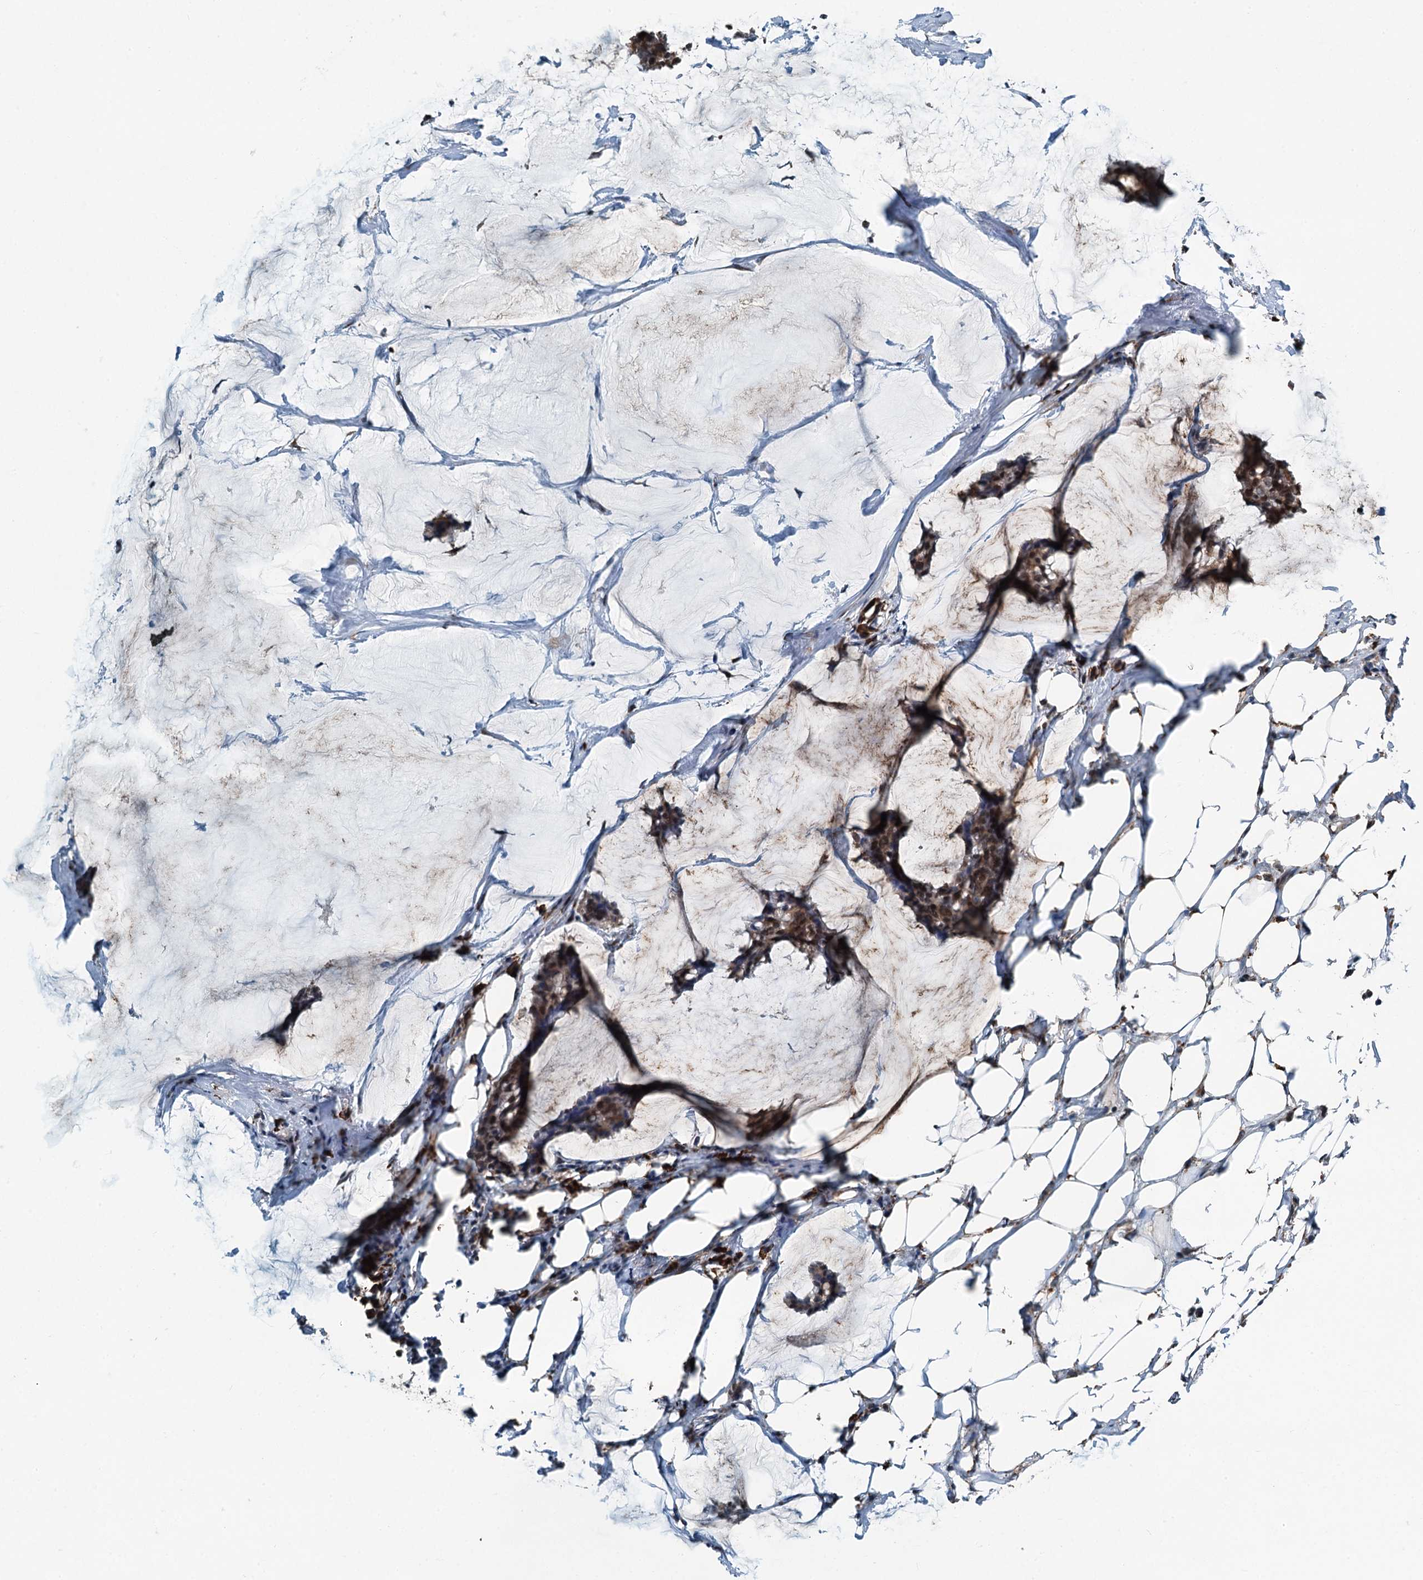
{"staining": {"intensity": "moderate", "quantity": "25%-75%", "location": "nuclear"}, "tissue": "breast cancer", "cell_type": "Tumor cells", "image_type": "cancer", "snomed": [{"axis": "morphology", "description": "Duct carcinoma"}, {"axis": "topography", "description": "Breast"}], "caption": "IHC (DAB) staining of breast cancer shows moderate nuclear protein expression in approximately 25%-75% of tumor cells. (IHC, brightfield microscopy, high magnification).", "gene": "TAMALIN", "patient": {"sex": "female", "age": 93}}